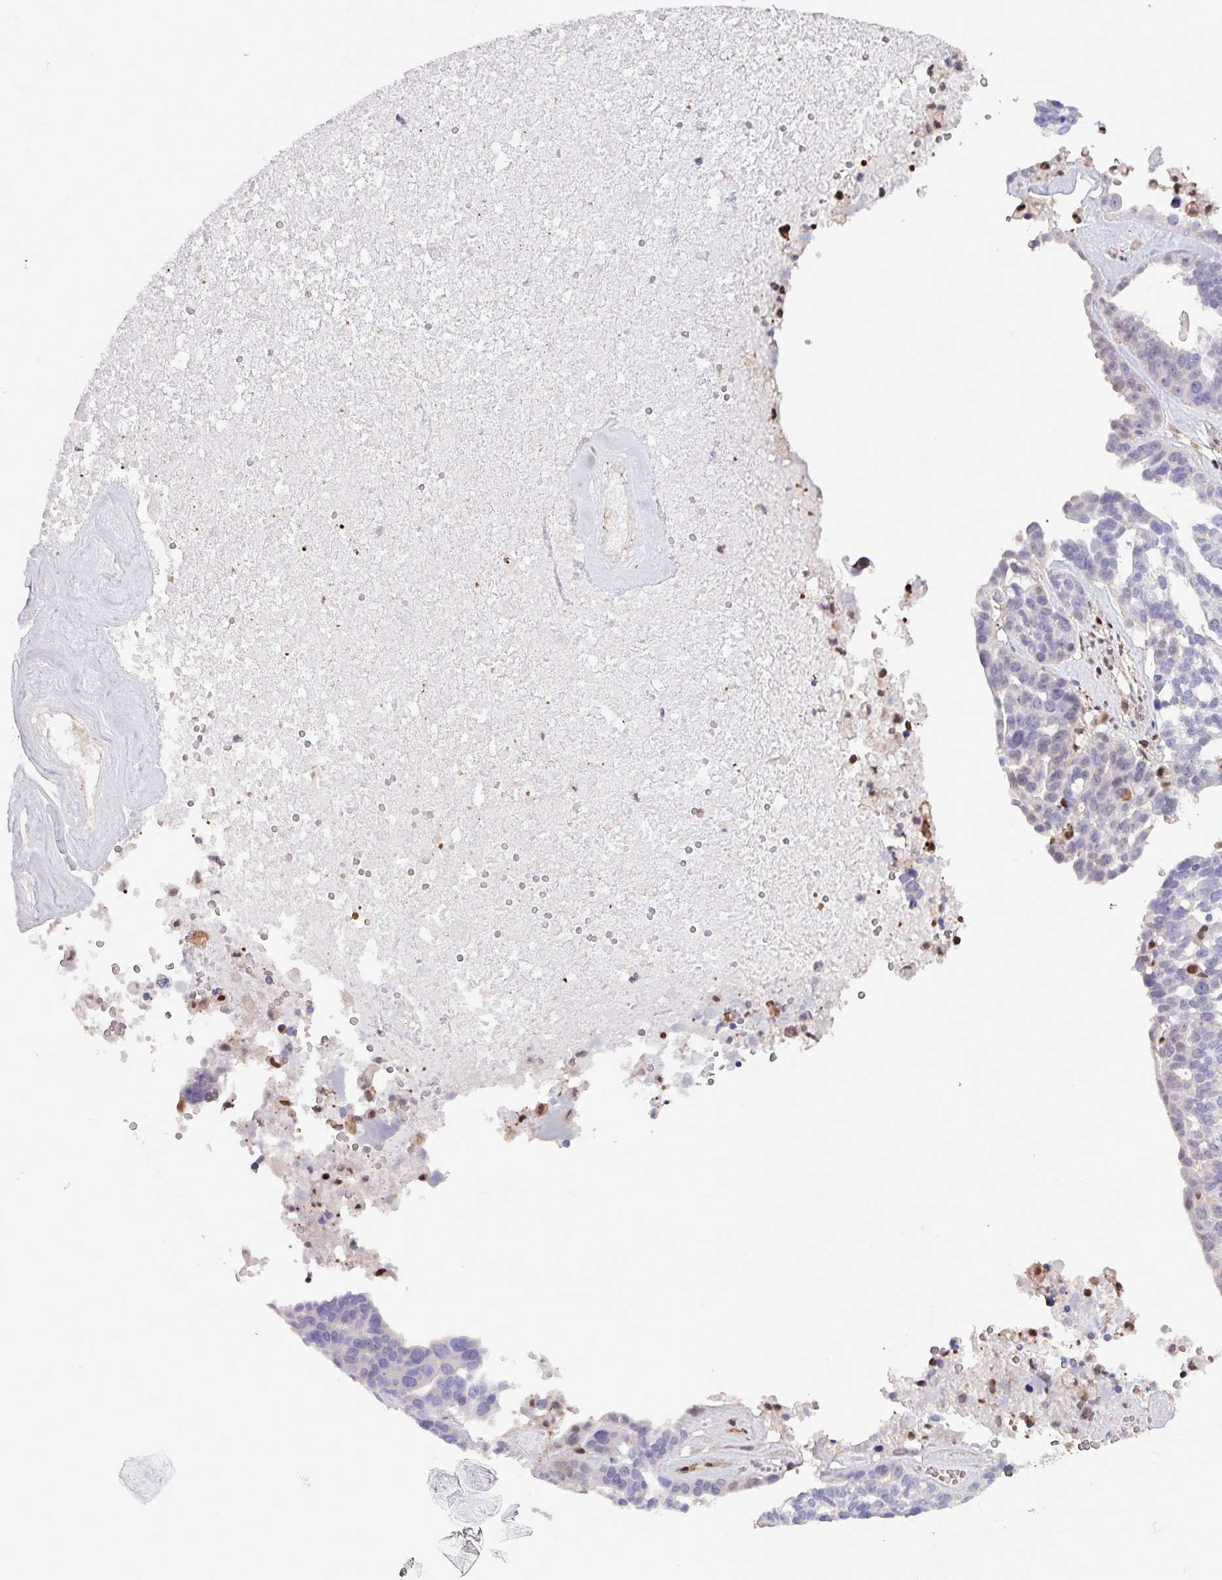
{"staining": {"intensity": "negative", "quantity": "none", "location": "none"}, "tissue": "ovarian cancer", "cell_type": "Tumor cells", "image_type": "cancer", "snomed": [{"axis": "morphology", "description": "Cystadenocarcinoma, serous, NOS"}, {"axis": "topography", "description": "Ovary"}], "caption": "Tumor cells show no significant staining in ovarian cancer (serous cystadenocarcinoma).", "gene": "PSMB8", "patient": {"sex": "female", "age": 59}}